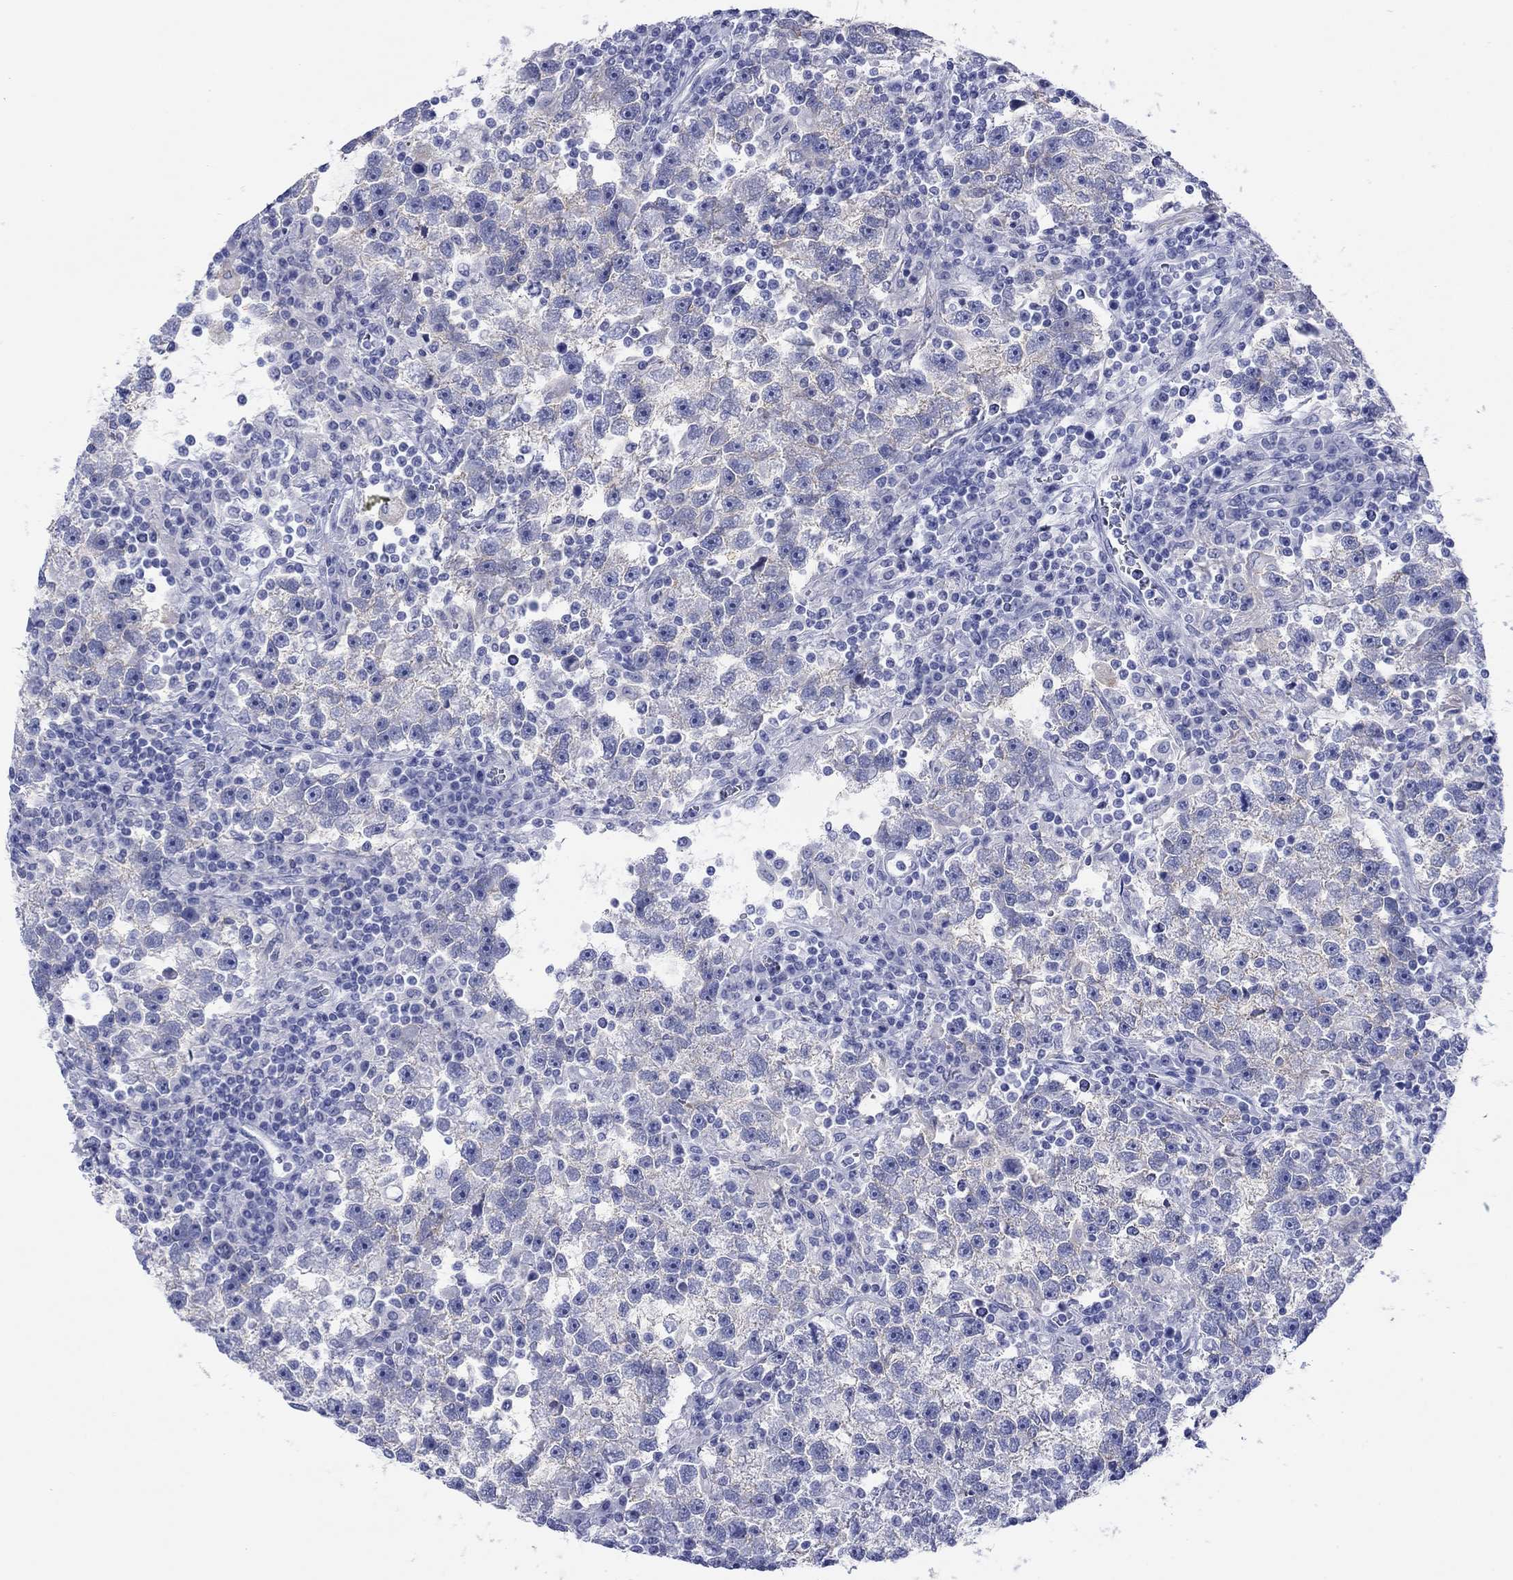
{"staining": {"intensity": "negative", "quantity": "none", "location": "none"}, "tissue": "testis cancer", "cell_type": "Tumor cells", "image_type": "cancer", "snomed": [{"axis": "morphology", "description": "Seminoma, NOS"}, {"axis": "topography", "description": "Testis"}], "caption": "Immunohistochemistry histopathology image of neoplastic tissue: testis cancer (seminoma) stained with DAB shows no significant protein expression in tumor cells. (Brightfield microscopy of DAB immunohistochemistry at high magnification).", "gene": "ATP1B1", "patient": {"sex": "male", "age": 47}}